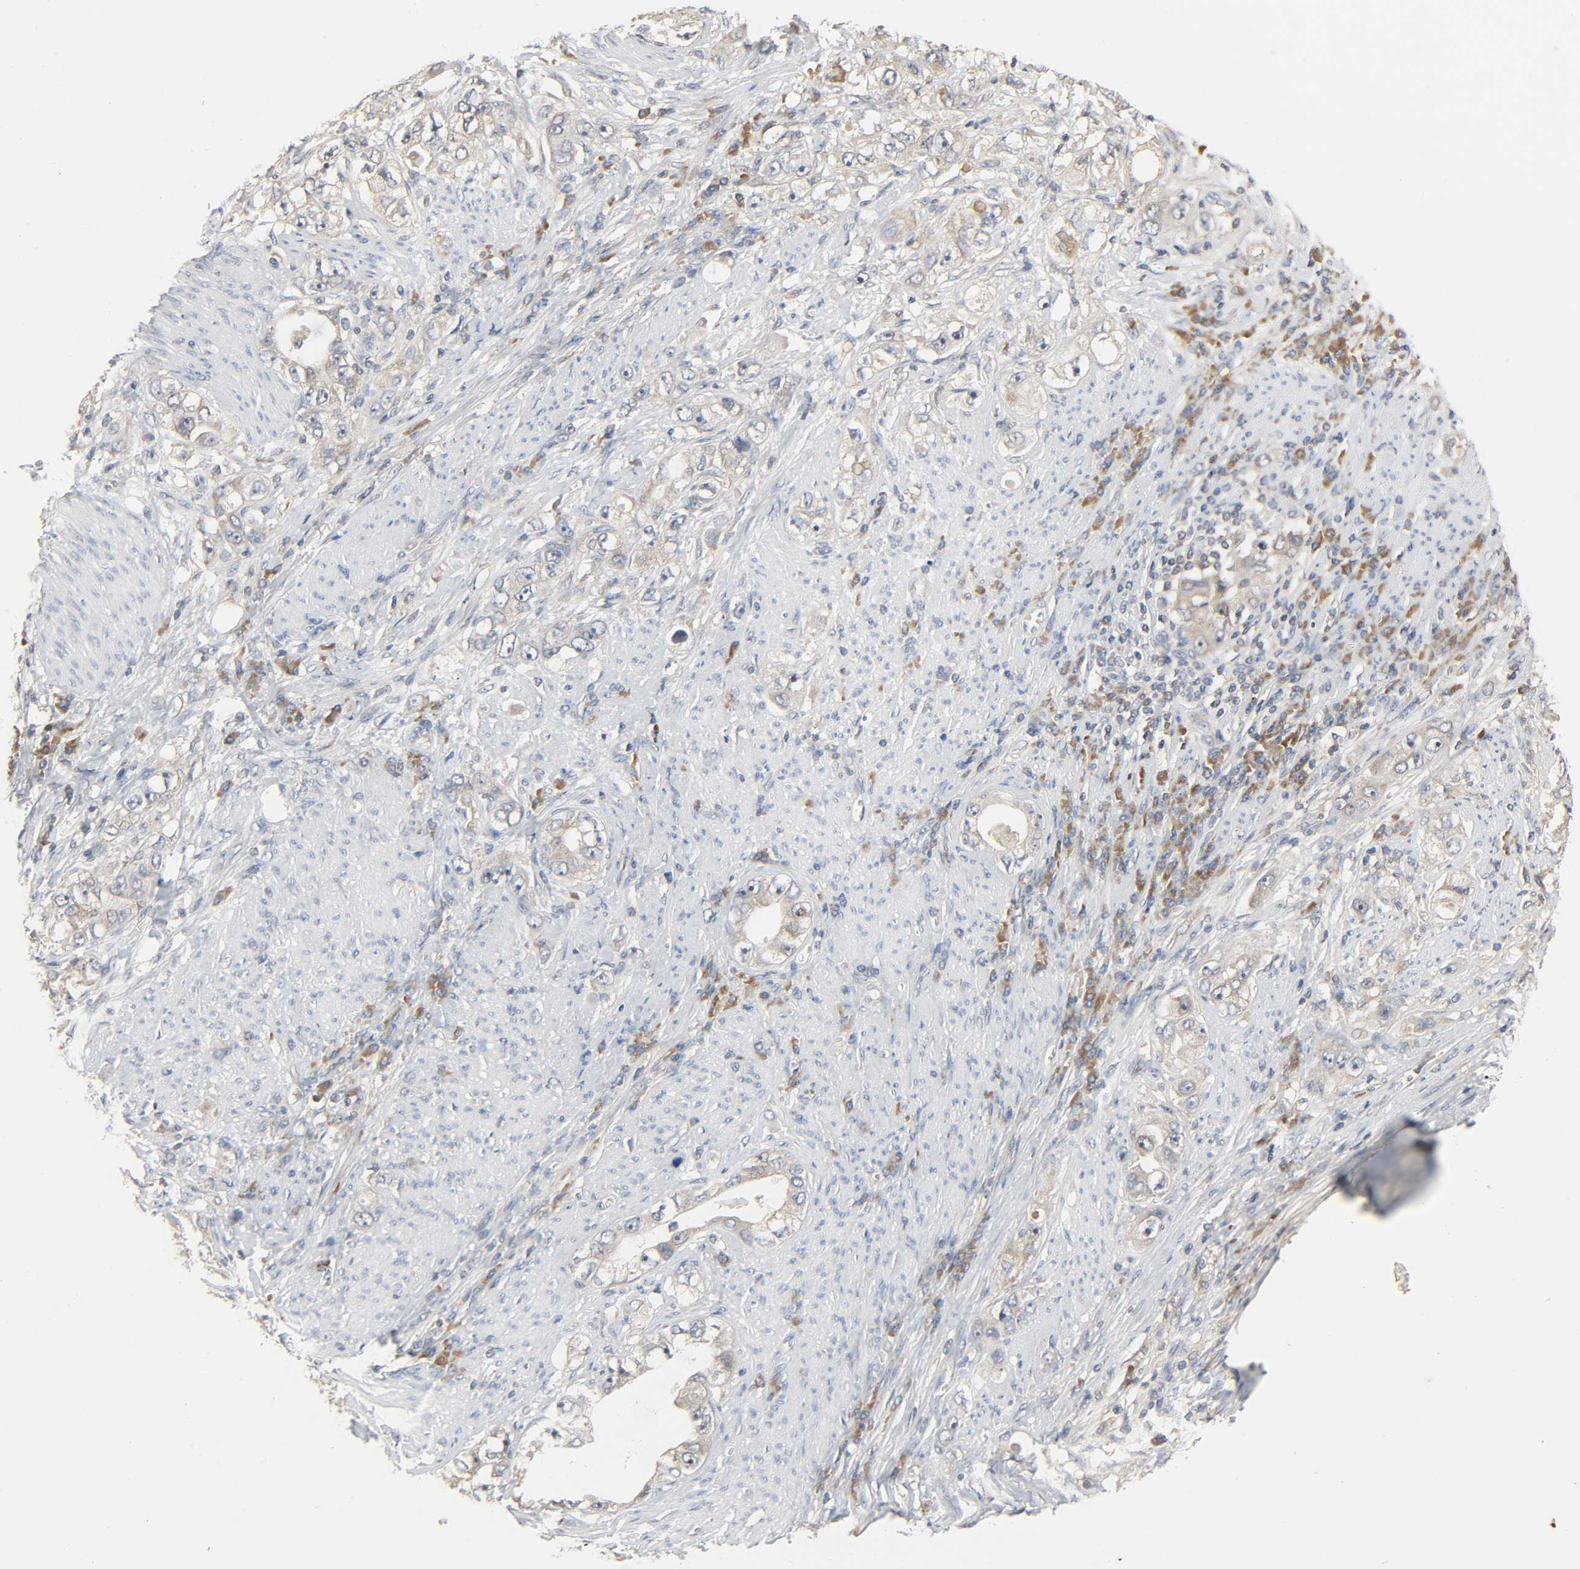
{"staining": {"intensity": "moderate", "quantity": ">75%", "location": "cytoplasmic/membranous"}, "tissue": "stomach cancer", "cell_type": "Tumor cells", "image_type": "cancer", "snomed": [{"axis": "morphology", "description": "Adenocarcinoma, NOS"}, {"axis": "topography", "description": "Stomach, lower"}], "caption": "This is a histology image of immunohistochemistry staining of adenocarcinoma (stomach), which shows moderate expression in the cytoplasmic/membranous of tumor cells.", "gene": "PLEKHA2", "patient": {"sex": "female", "age": 93}}